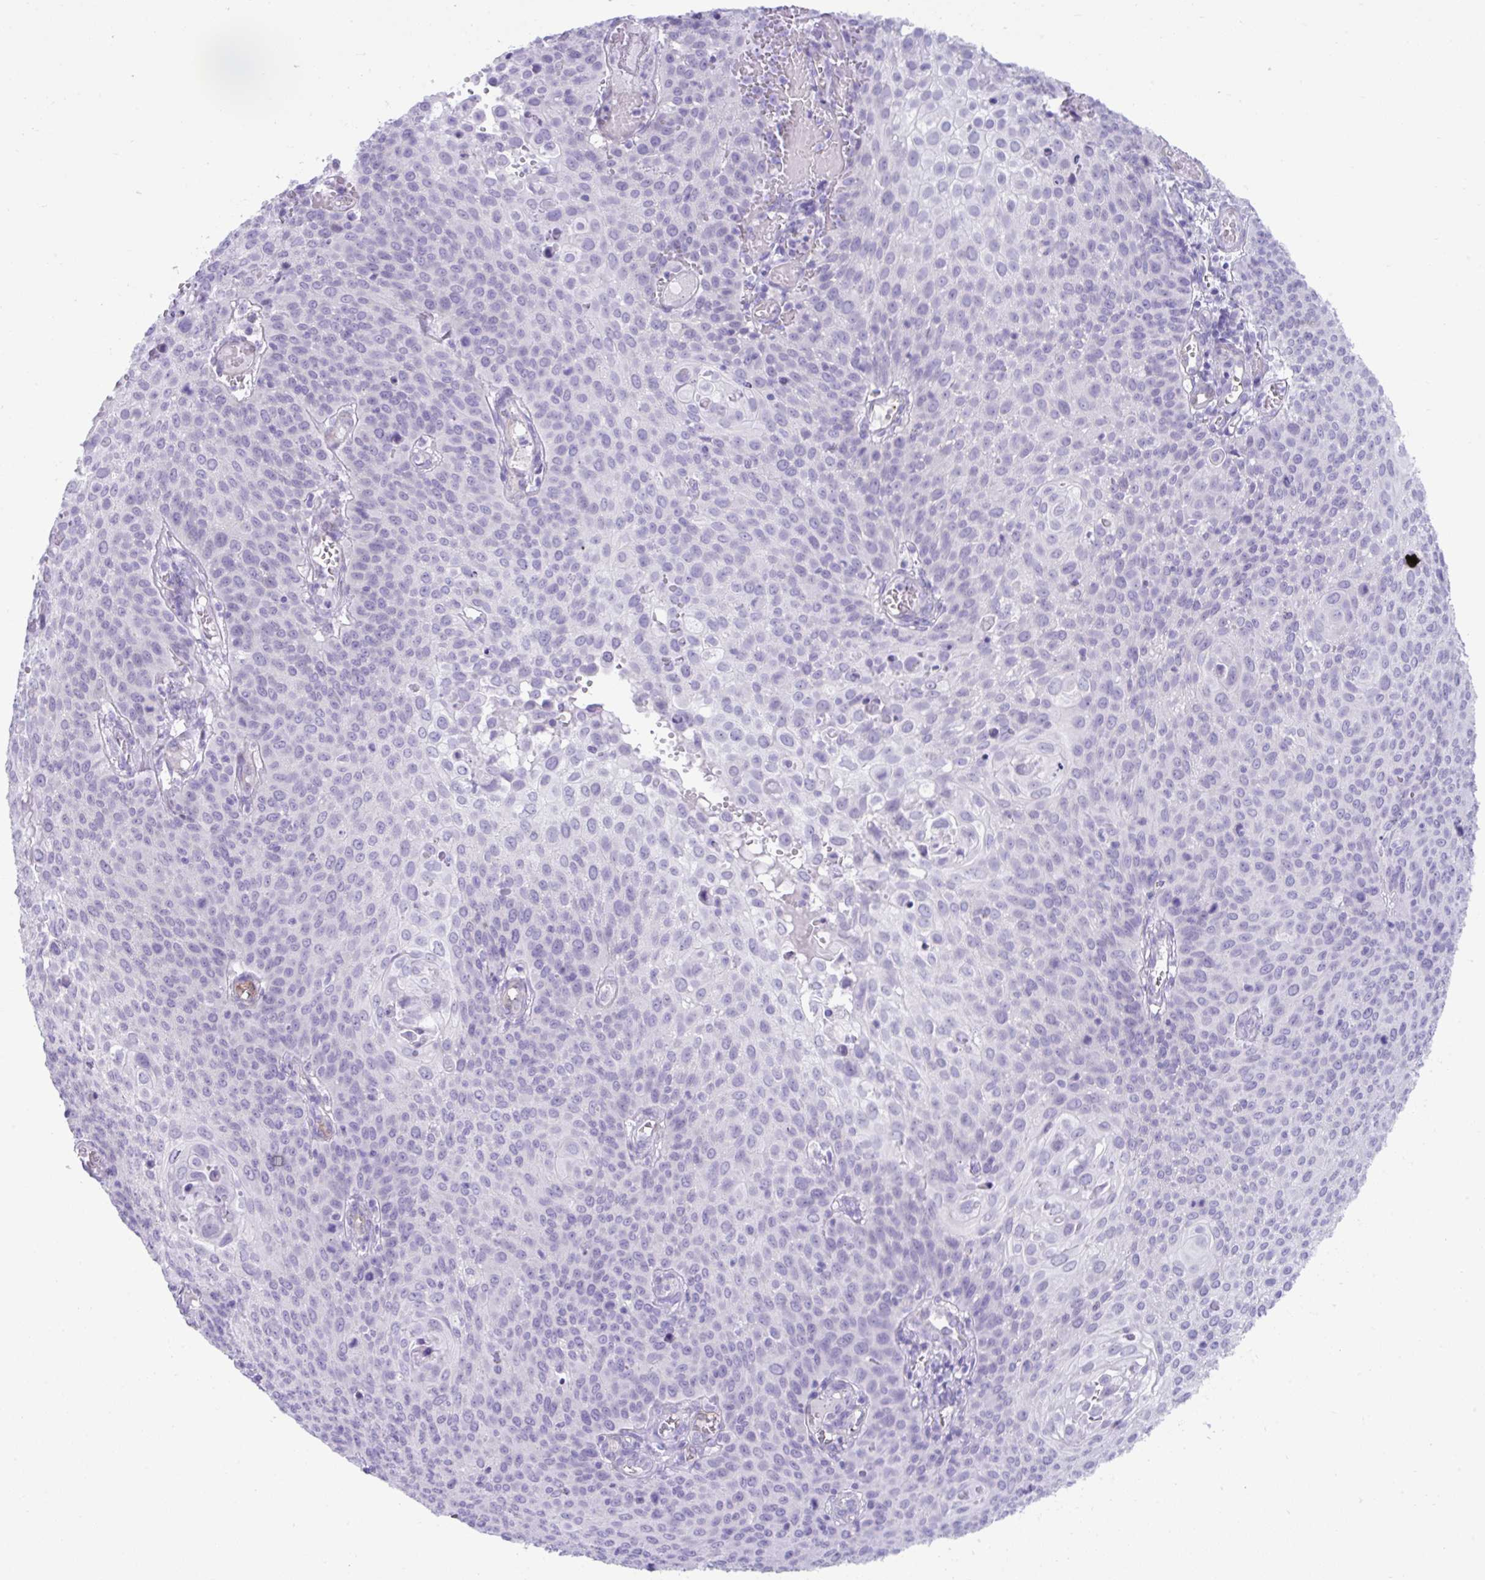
{"staining": {"intensity": "negative", "quantity": "none", "location": "none"}, "tissue": "cervical cancer", "cell_type": "Tumor cells", "image_type": "cancer", "snomed": [{"axis": "morphology", "description": "Squamous cell carcinoma, NOS"}, {"axis": "topography", "description": "Cervix"}], "caption": "The histopathology image demonstrates no significant staining in tumor cells of cervical cancer (squamous cell carcinoma).", "gene": "PSCA", "patient": {"sex": "female", "age": 65}}